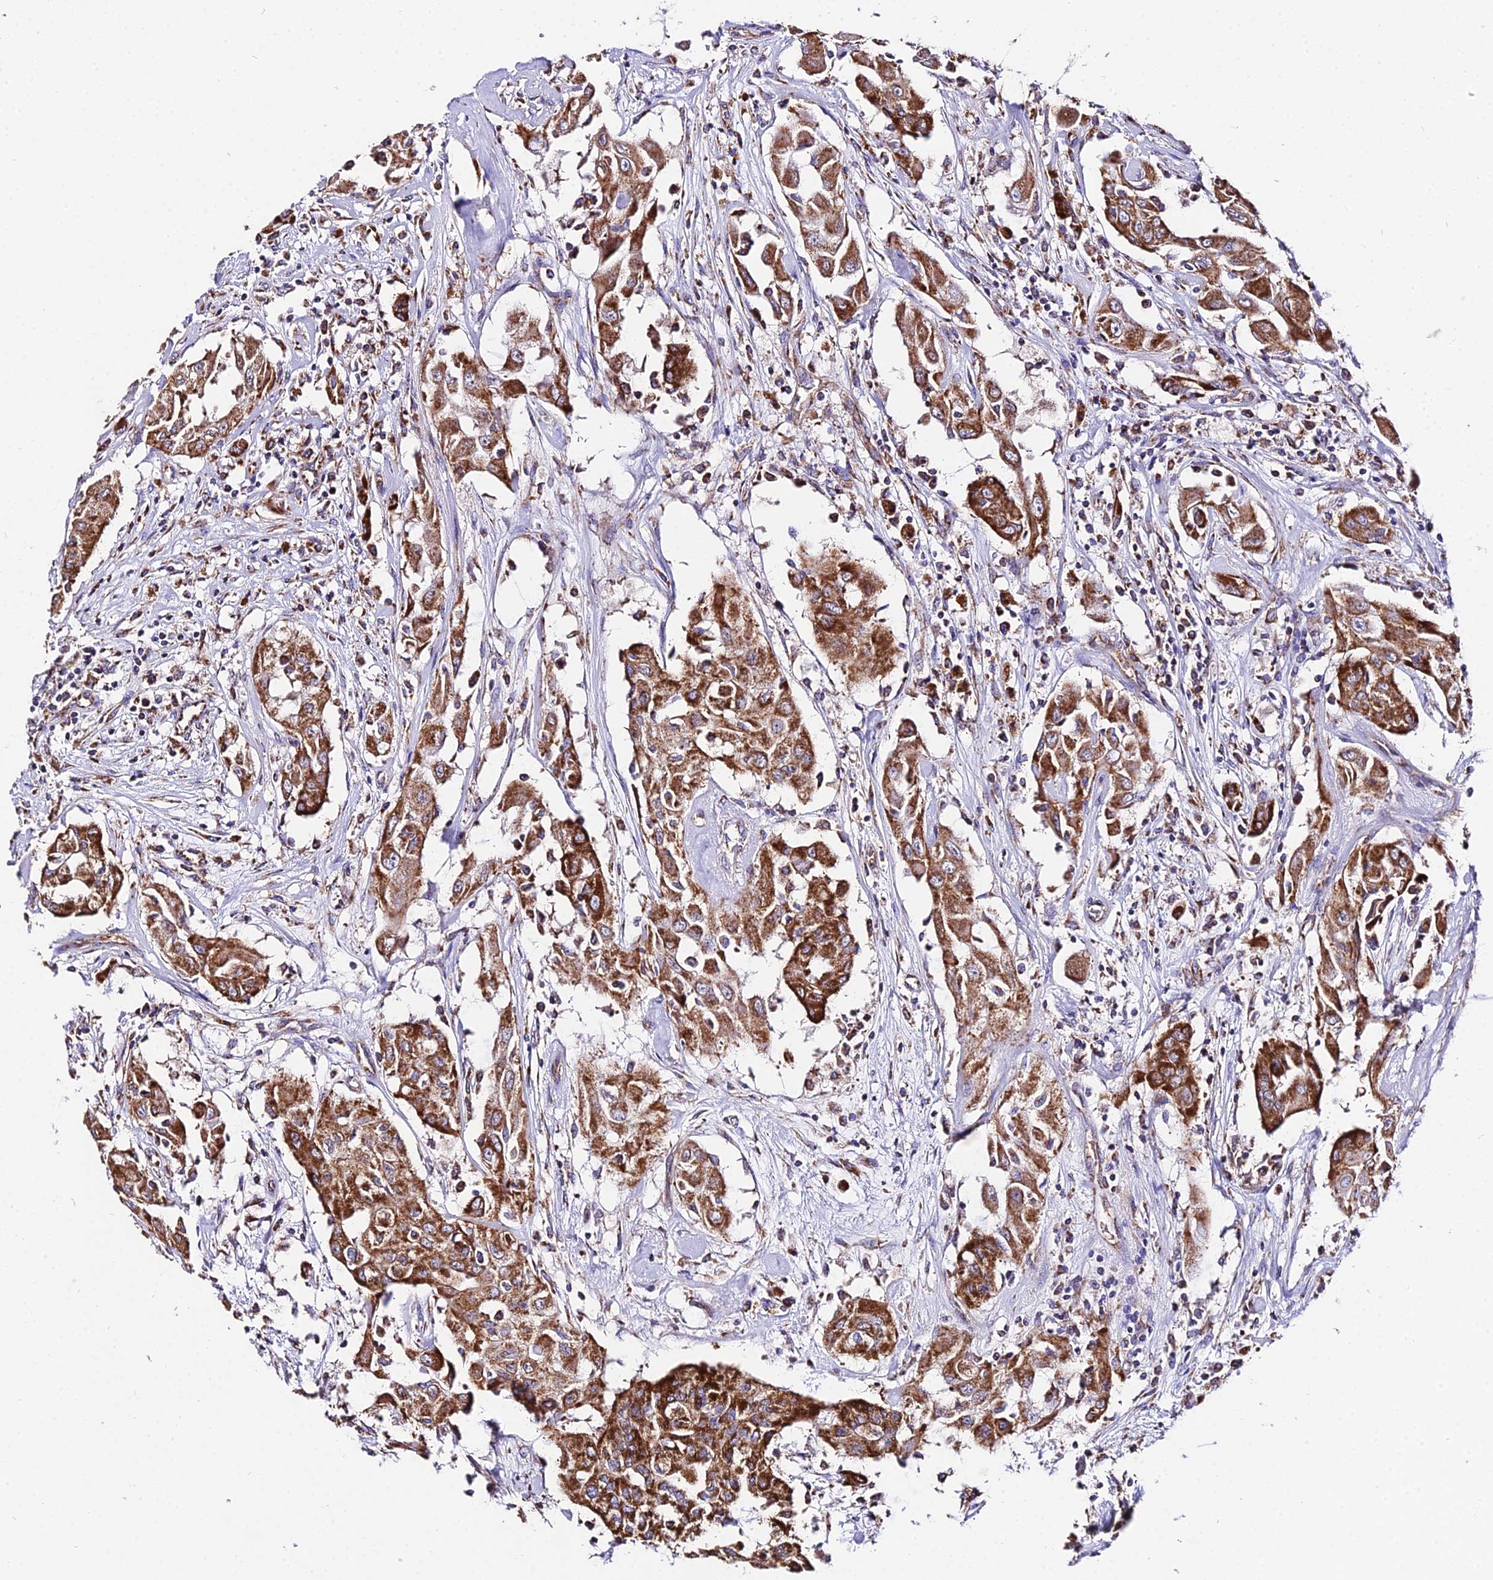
{"staining": {"intensity": "strong", "quantity": ">75%", "location": "cytoplasmic/membranous"}, "tissue": "thyroid cancer", "cell_type": "Tumor cells", "image_type": "cancer", "snomed": [{"axis": "morphology", "description": "Papillary adenocarcinoma, NOS"}, {"axis": "topography", "description": "Thyroid gland"}], "caption": "The immunohistochemical stain labels strong cytoplasmic/membranous staining in tumor cells of papillary adenocarcinoma (thyroid) tissue. (IHC, brightfield microscopy, high magnification).", "gene": "OCIAD1", "patient": {"sex": "female", "age": 59}}